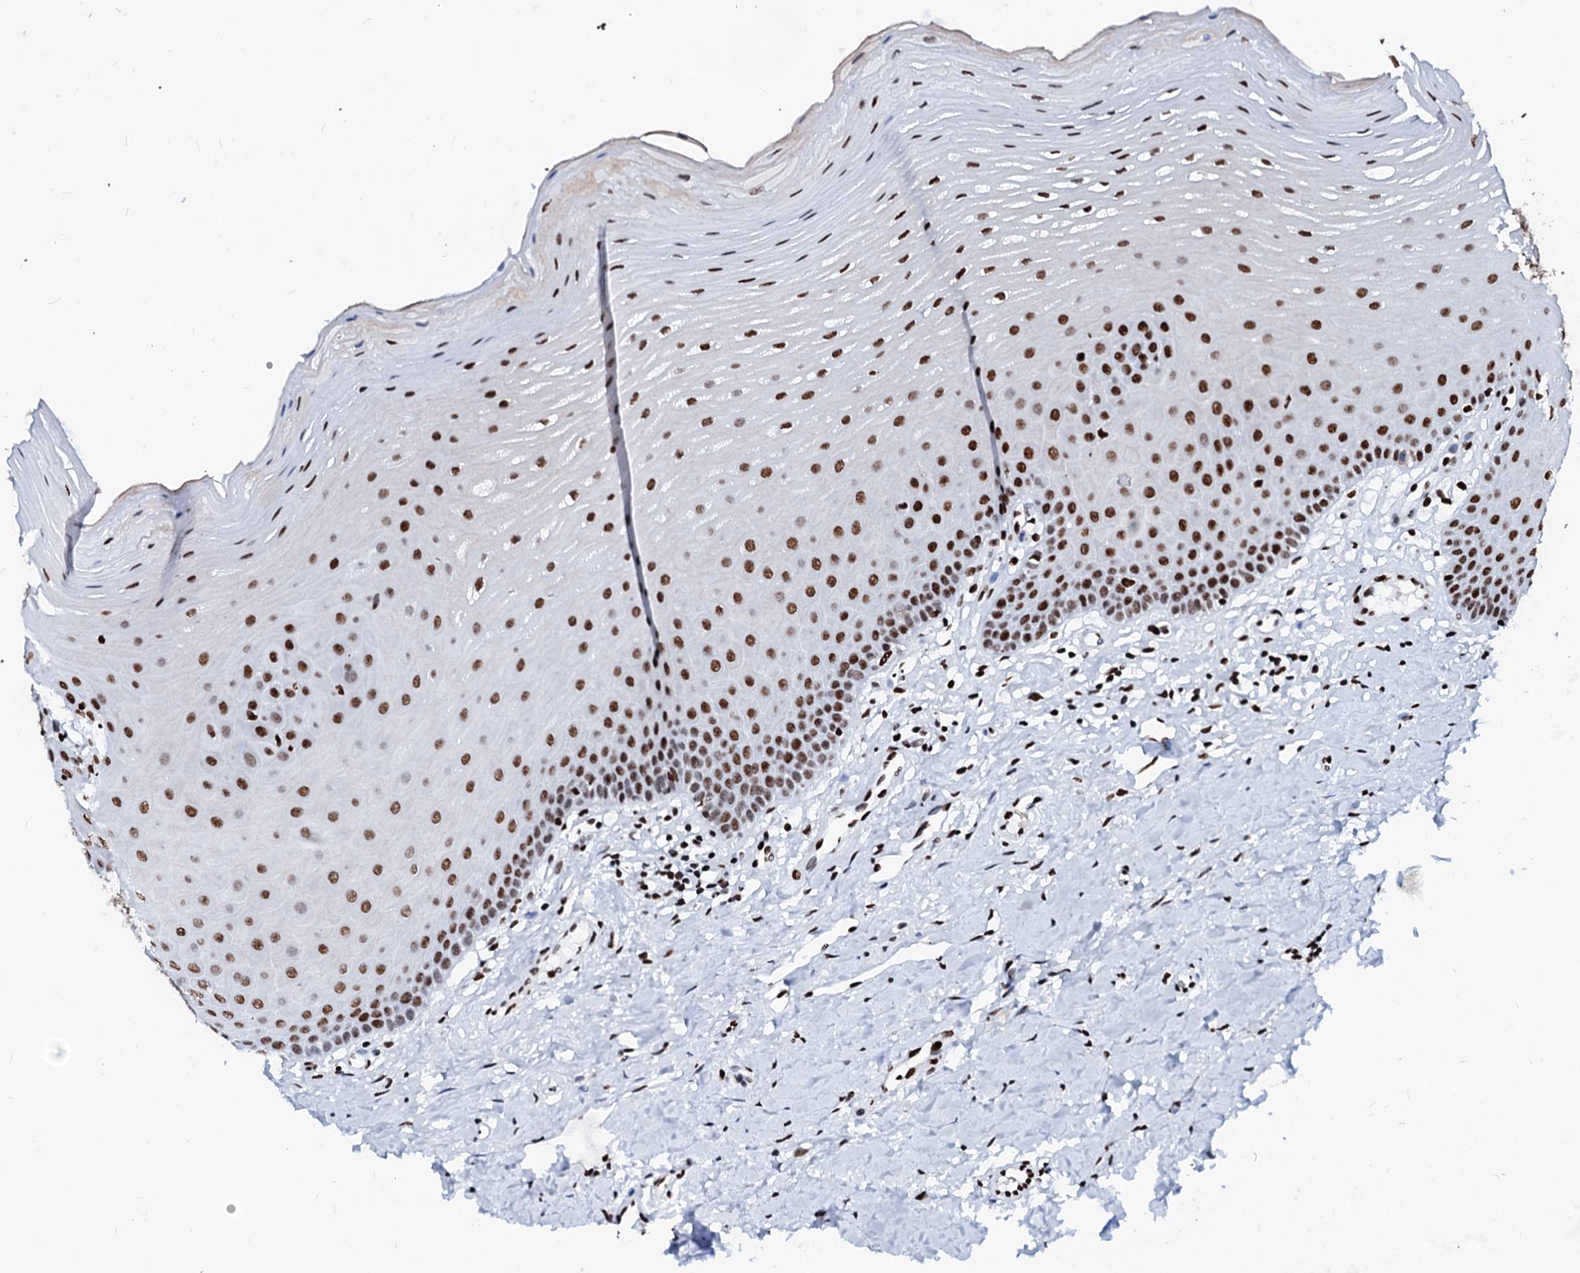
{"staining": {"intensity": "strong", "quantity": ">75%", "location": "nuclear"}, "tissue": "oral mucosa", "cell_type": "Squamous epithelial cells", "image_type": "normal", "snomed": [{"axis": "morphology", "description": "Normal tissue, NOS"}, {"axis": "topography", "description": "Oral tissue"}], "caption": "A brown stain highlights strong nuclear staining of a protein in squamous epithelial cells of unremarkable oral mucosa. The staining was performed using DAB (3,3'-diaminobenzidine) to visualize the protein expression in brown, while the nuclei were stained in blue with hematoxylin (Magnification: 20x).", "gene": "RALY", "patient": {"sex": "female", "age": 39}}